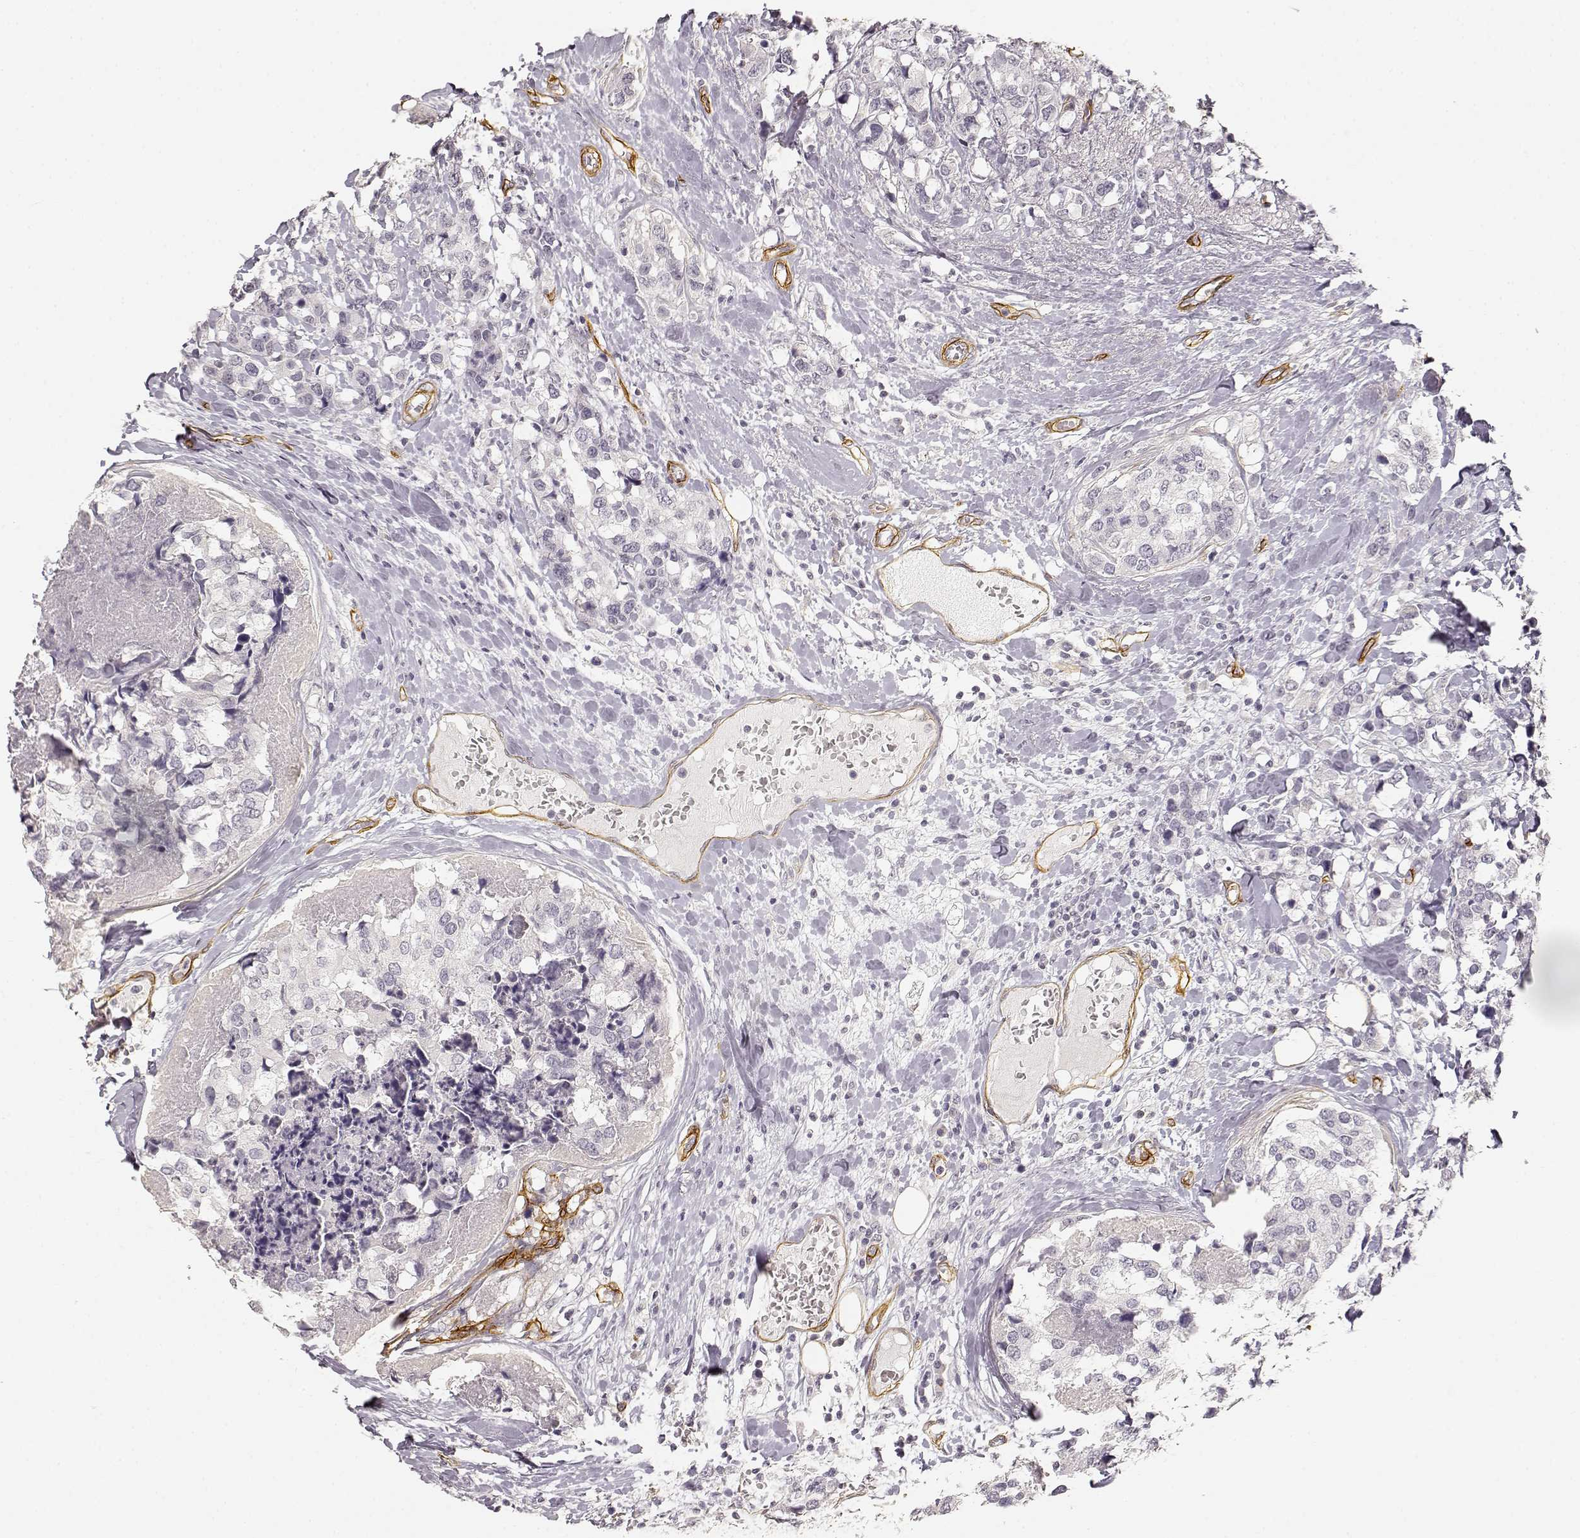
{"staining": {"intensity": "negative", "quantity": "none", "location": "none"}, "tissue": "breast cancer", "cell_type": "Tumor cells", "image_type": "cancer", "snomed": [{"axis": "morphology", "description": "Lobular carcinoma"}, {"axis": "topography", "description": "Breast"}], "caption": "A micrograph of human breast lobular carcinoma is negative for staining in tumor cells.", "gene": "LAMA4", "patient": {"sex": "female", "age": 59}}